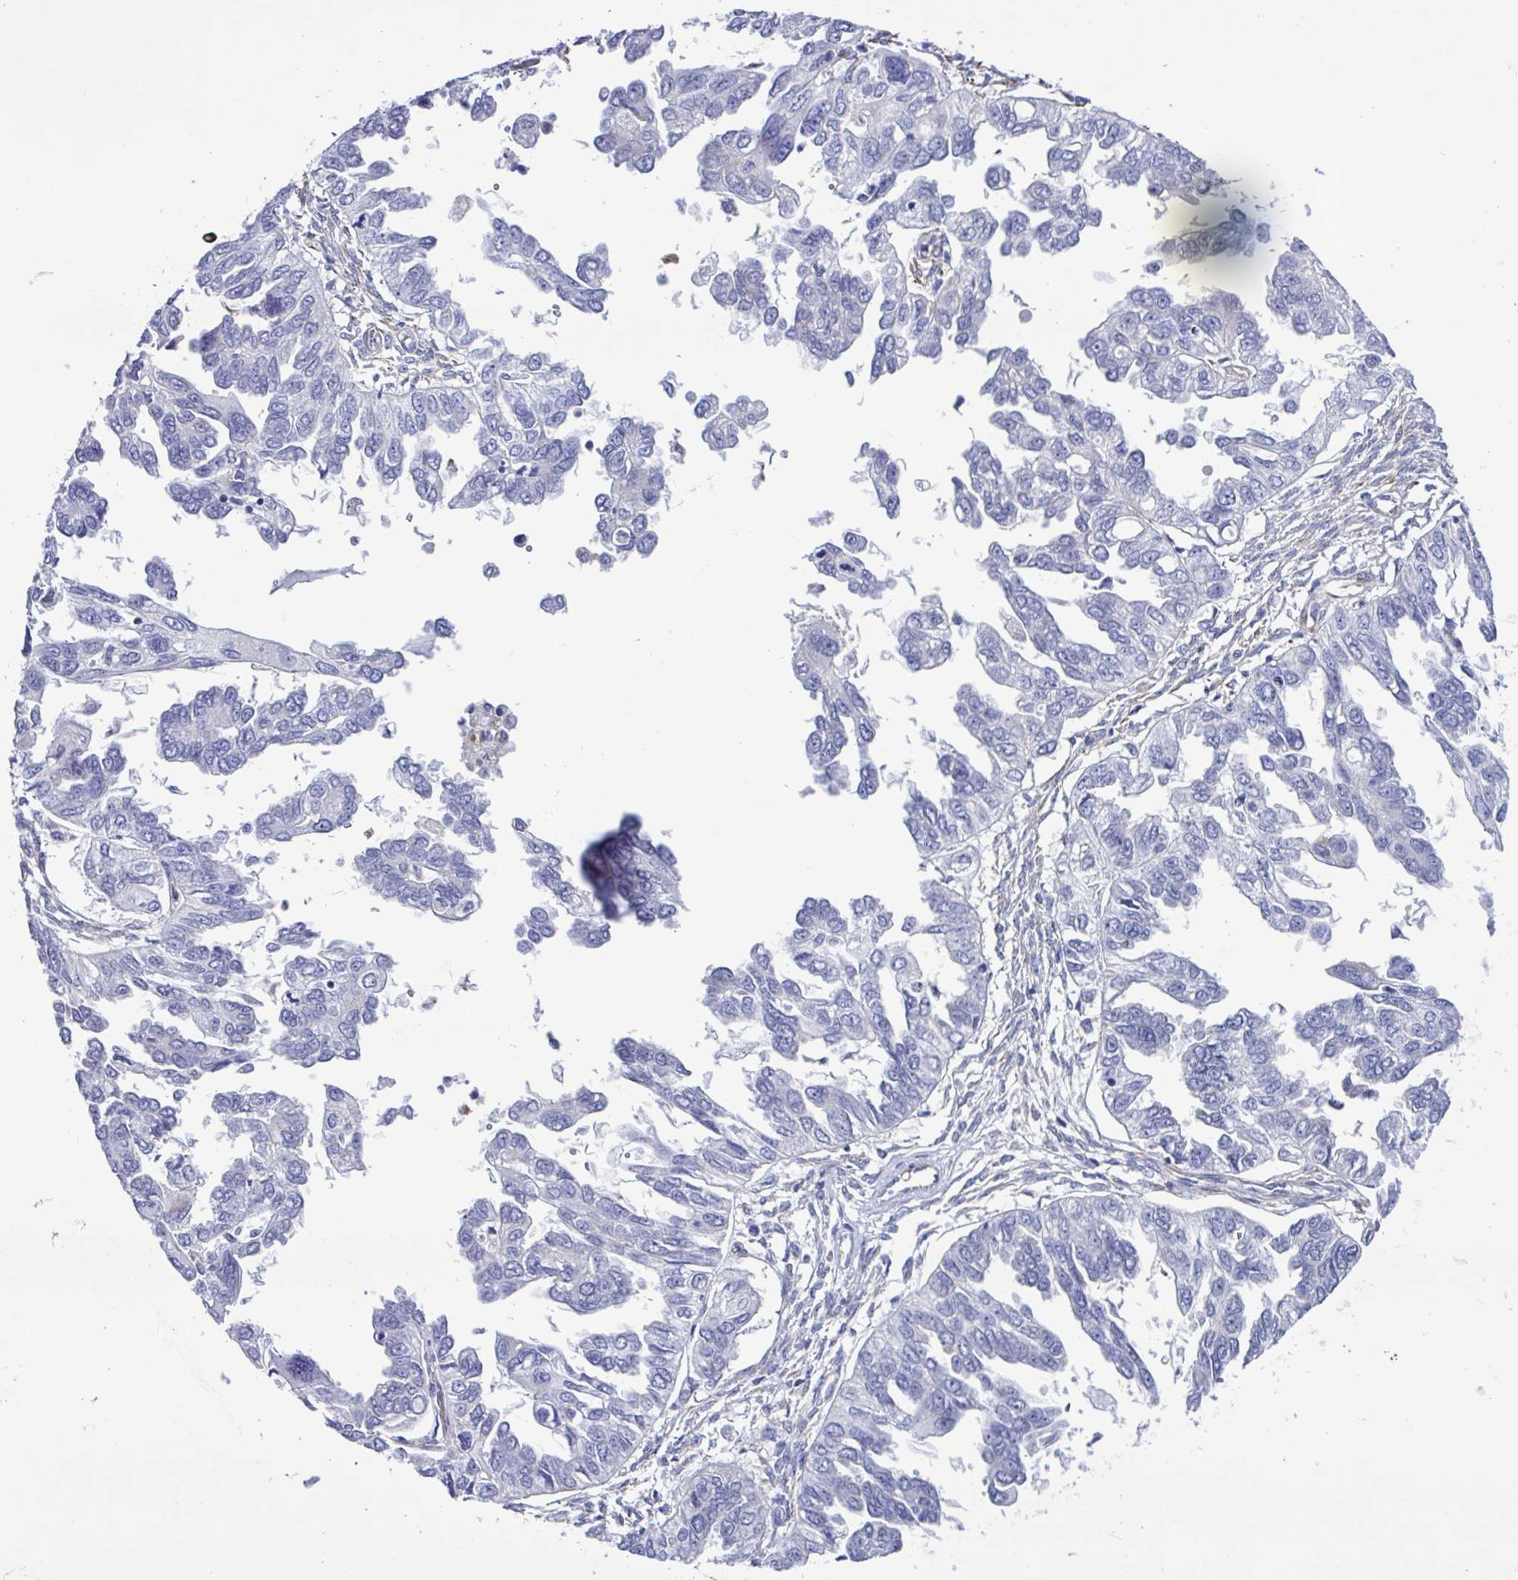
{"staining": {"intensity": "negative", "quantity": "none", "location": "none"}, "tissue": "ovarian cancer", "cell_type": "Tumor cells", "image_type": "cancer", "snomed": [{"axis": "morphology", "description": "Cystadenocarcinoma, serous, NOS"}, {"axis": "topography", "description": "Ovary"}], "caption": "Histopathology image shows no protein positivity in tumor cells of ovarian serous cystadenocarcinoma tissue.", "gene": "TMEM86B", "patient": {"sex": "female", "age": 53}}